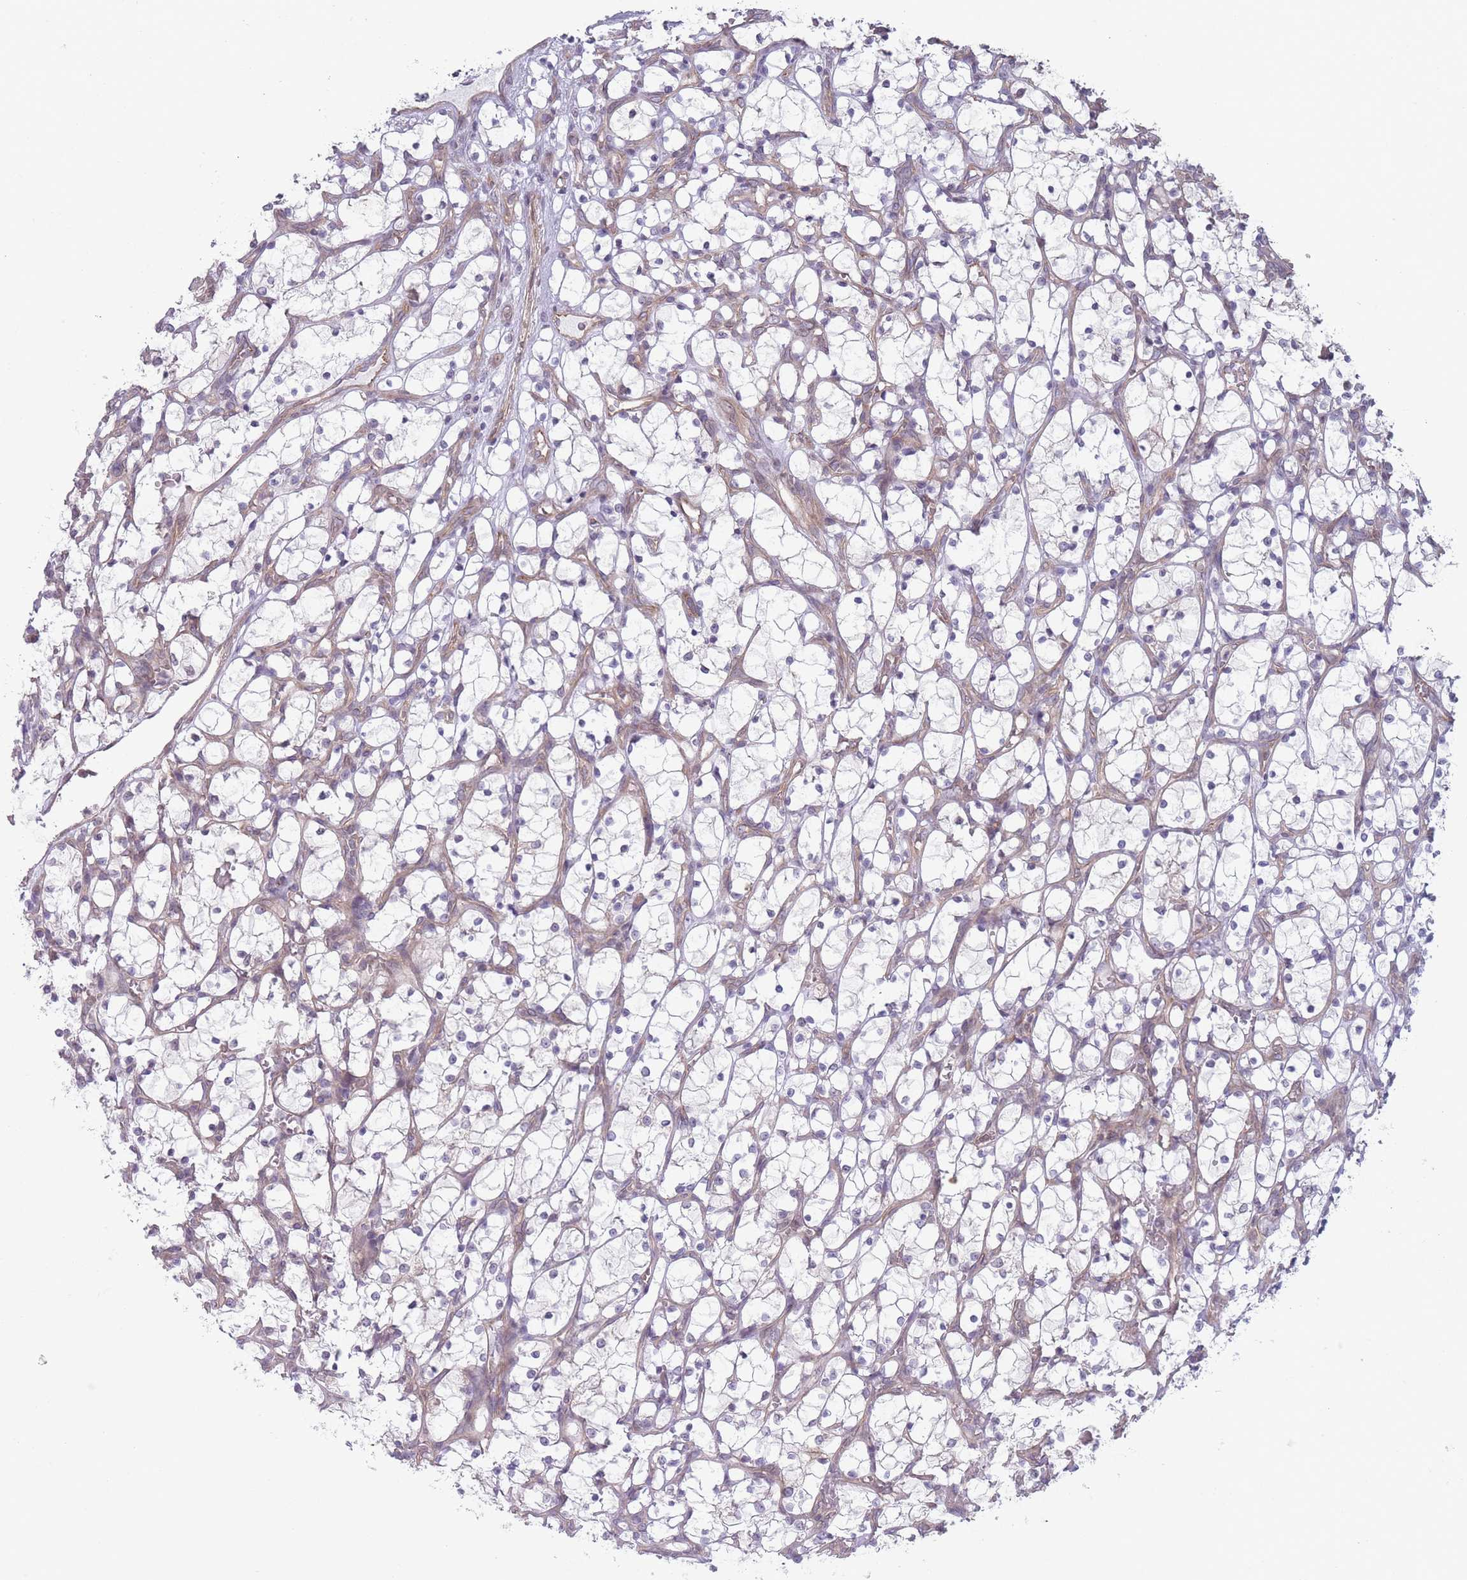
{"staining": {"intensity": "negative", "quantity": "none", "location": "none"}, "tissue": "renal cancer", "cell_type": "Tumor cells", "image_type": "cancer", "snomed": [{"axis": "morphology", "description": "Adenocarcinoma, NOS"}, {"axis": "topography", "description": "Kidney"}], "caption": "An immunohistochemistry (IHC) micrograph of renal cancer is shown. There is no staining in tumor cells of renal cancer. (IHC, brightfield microscopy, high magnification).", "gene": "VRK2", "patient": {"sex": "female", "age": 69}}